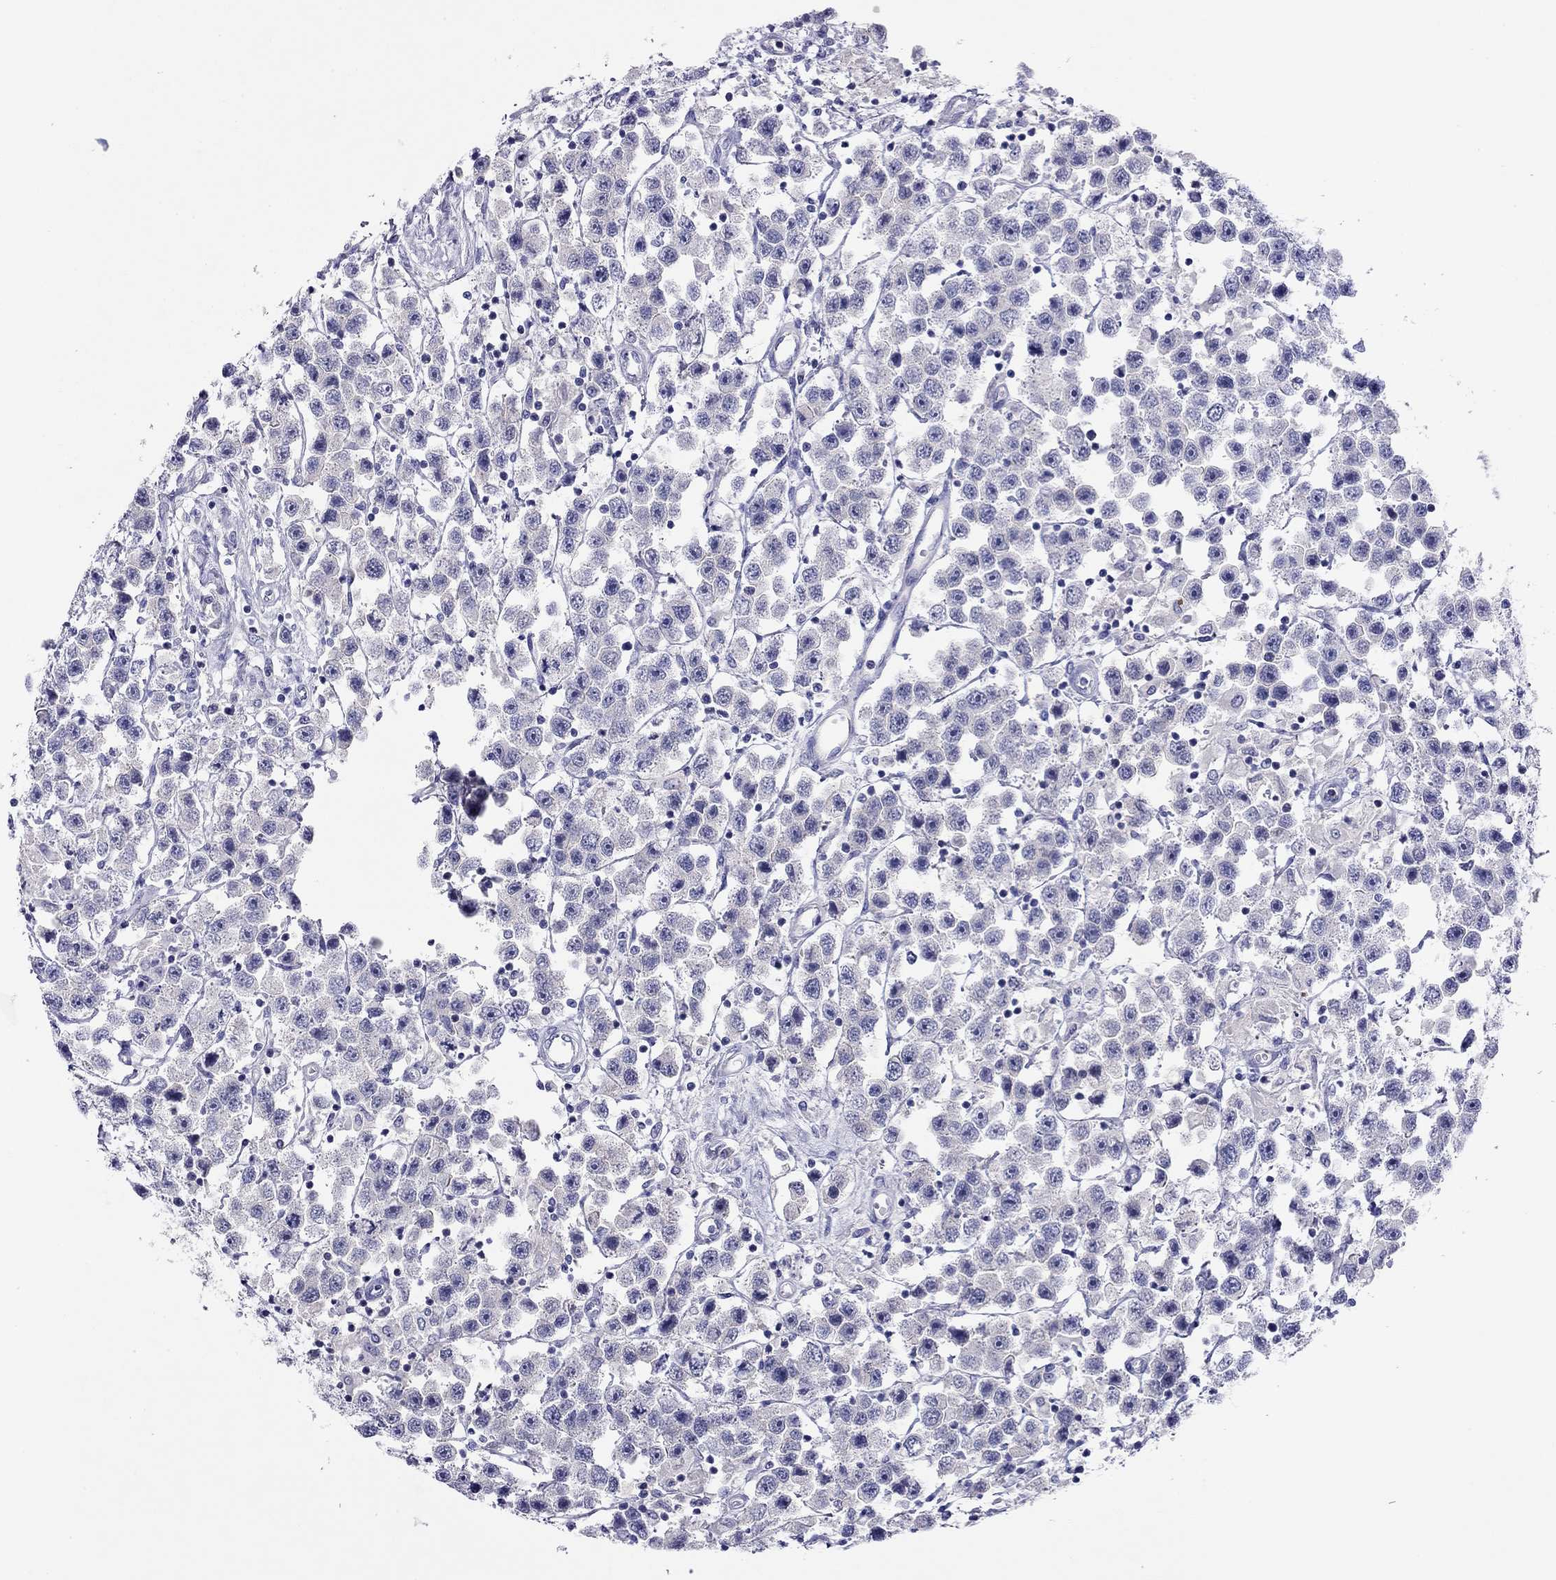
{"staining": {"intensity": "negative", "quantity": "none", "location": "none"}, "tissue": "testis cancer", "cell_type": "Tumor cells", "image_type": "cancer", "snomed": [{"axis": "morphology", "description": "Seminoma, NOS"}, {"axis": "topography", "description": "Testis"}], "caption": "Testis cancer stained for a protein using IHC shows no staining tumor cells.", "gene": "CAPNS2", "patient": {"sex": "male", "age": 45}}